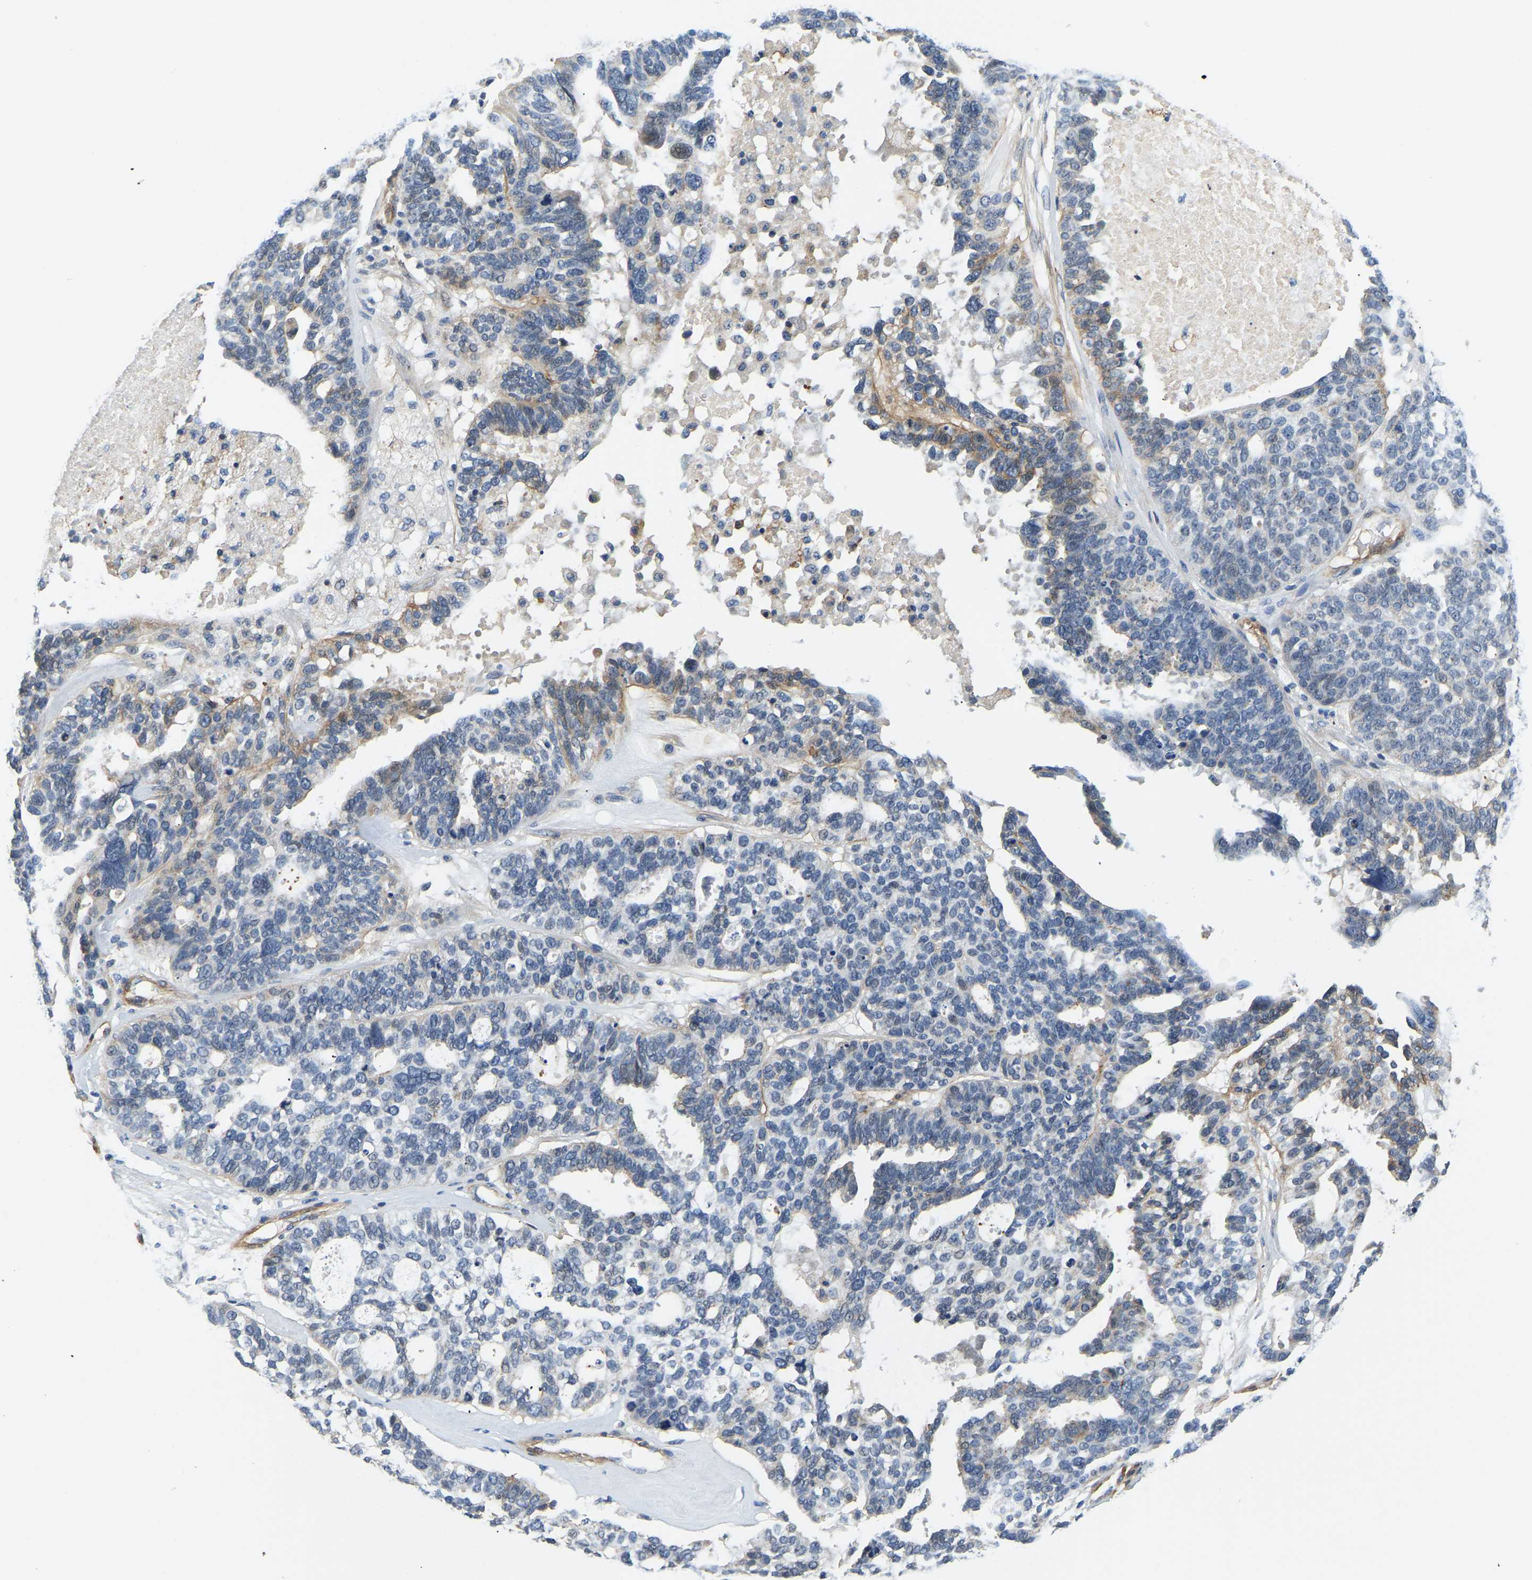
{"staining": {"intensity": "weak", "quantity": "<25%", "location": "cytoplasmic/membranous"}, "tissue": "ovarian cancer", "cell_type": "Tumor cells", "image_type": "cancer", "snomed": [{"axis": "morphology", "description": "Cystadenocarcinoma, serous, NOS"}, {"axis": "topography", "description": "Ovary"}], "caption": "There is no significant positivity in tumor cells of serous cystadenocarcinoma (ovarian).", "gene": "LIAS", "patient": {"sex": "female", "age": 59}}